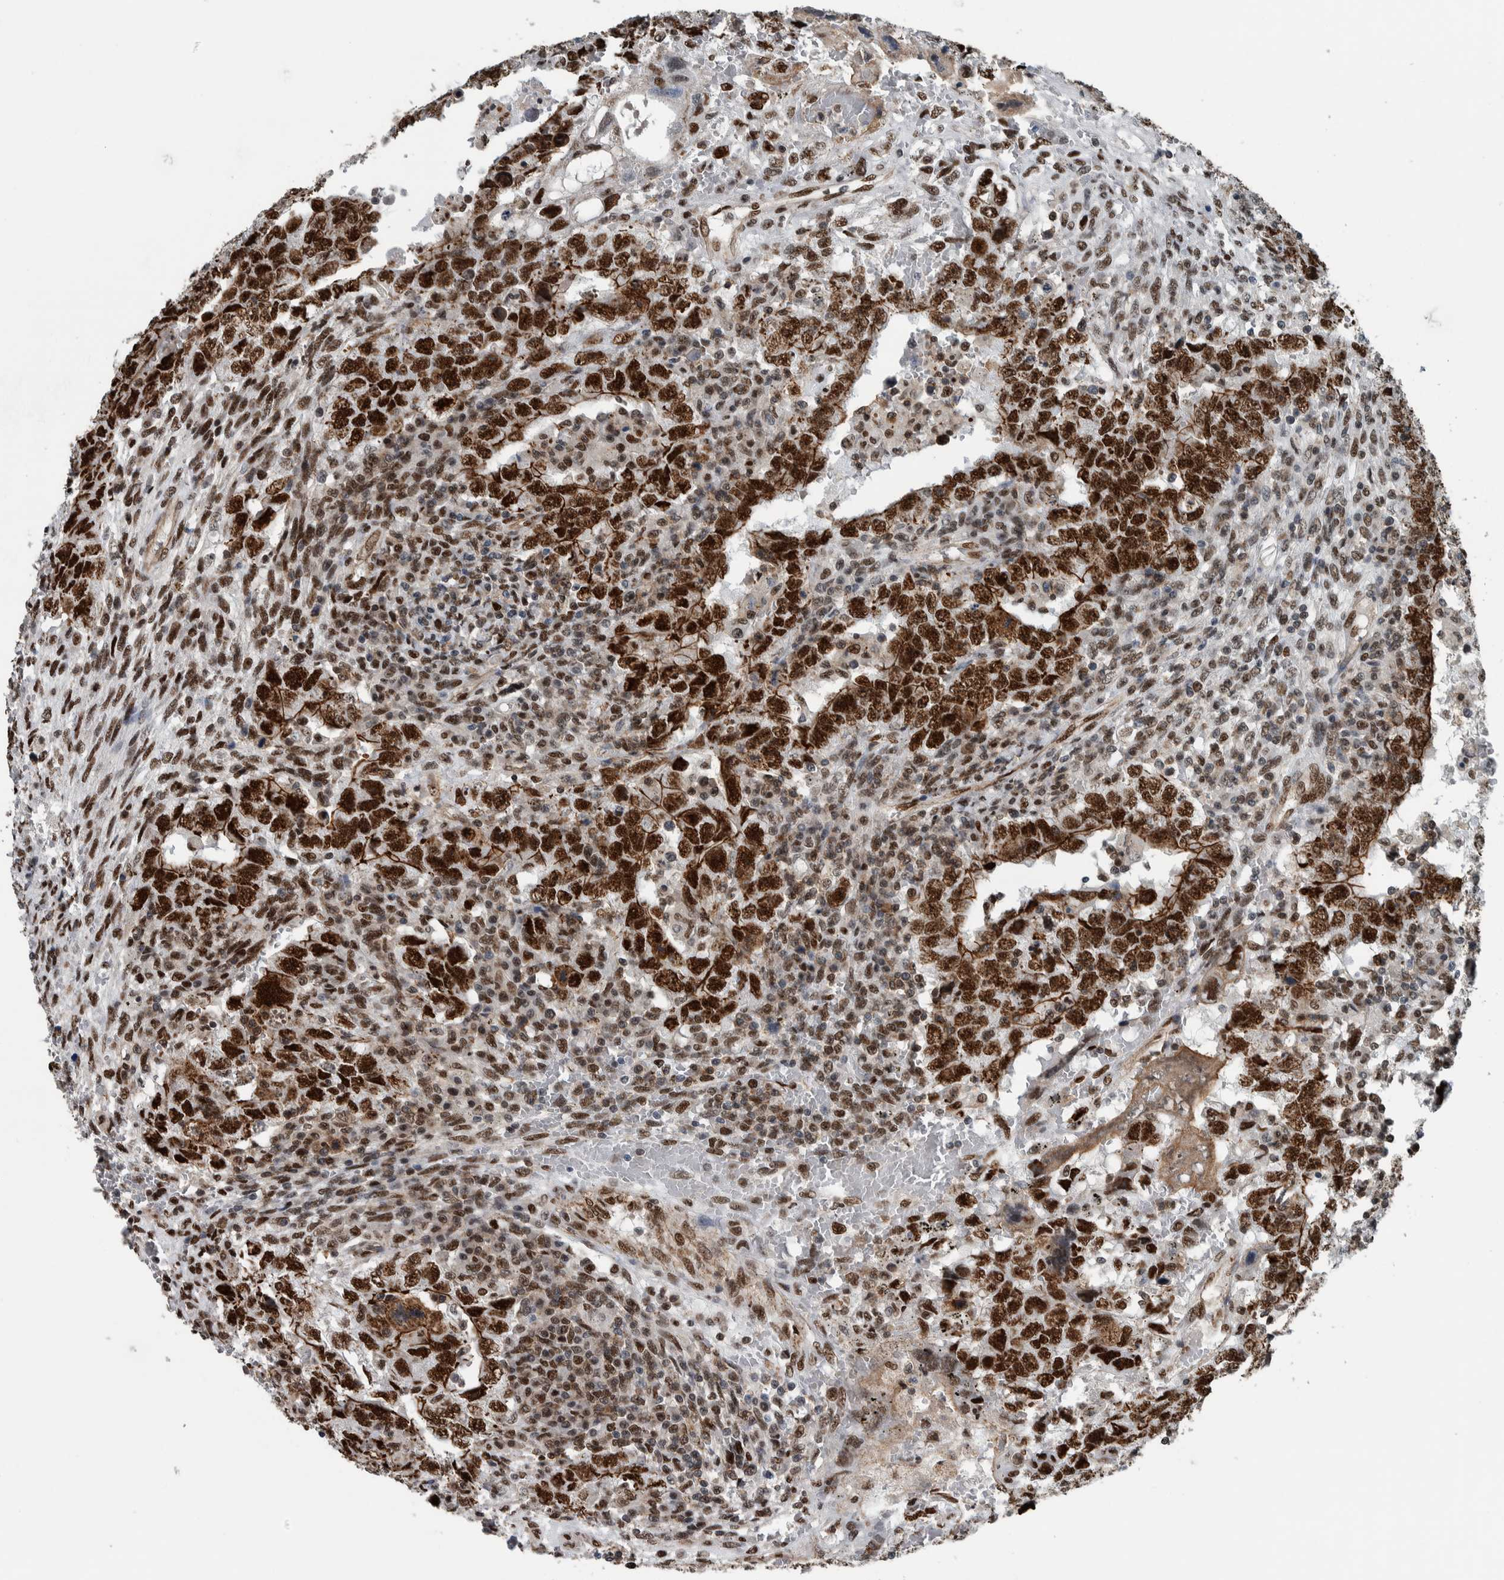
{"staining": {"intensity": "strong", "quantity": ">75%", "location": "nuclear"}, "tissue": "testis cancer", "cell_type": "Tumor cells", "image_type": "cancer", "snomed": [{"axis": "morphology", "description": "Carcinoma, Embryonal, NOS"}, {"axis": "topography", "description": "Testis"}], "caption": "Strong nuclear expression is appreciated in approximately >75% of tumor cells in testis cancer (embryonal carcinoma). (Brightfield microscopy of DAB IHC at high magnification).", "gene": "FAM135B", "patient": {"sex": "male", "age": 26}}